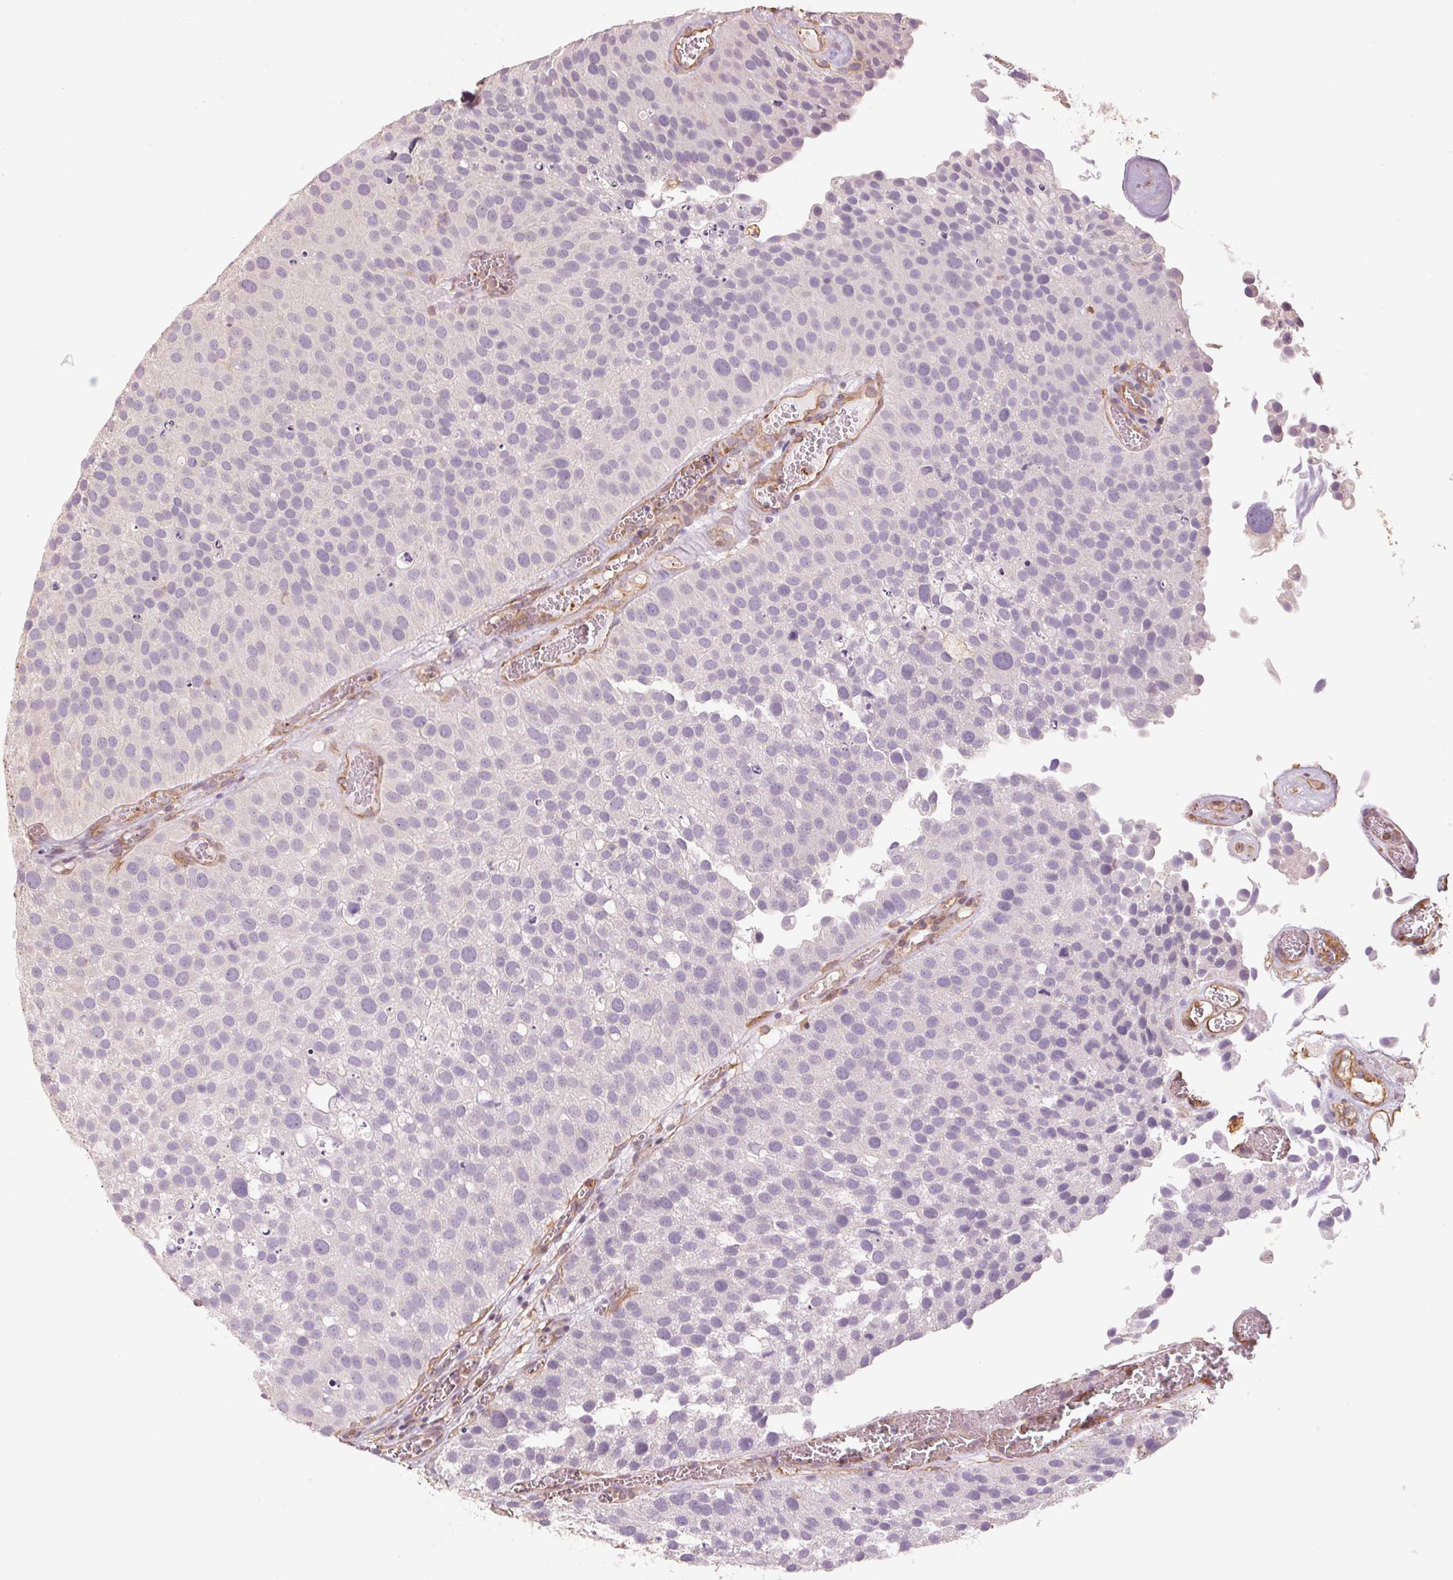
{"staining": {"intensity": "negative", "quantity": "none", "location": "none"}, "tissue": "urothelial cancer", "cell_type": "Tumor cells", "image_type": "cancer", "snomed": [{"axis": "morphology", "description": "Urothelial carcinoma, Low grade"}, {"axis": "topography", "description": "Urinary bladder"}], "caption": "This is an immunohistochemistry (IHC) micrograph of human urothelial cancer. There is no positivity in tumor cells.", "gene": "QDPR", "patient": {"sex": "female", "age": 69}}